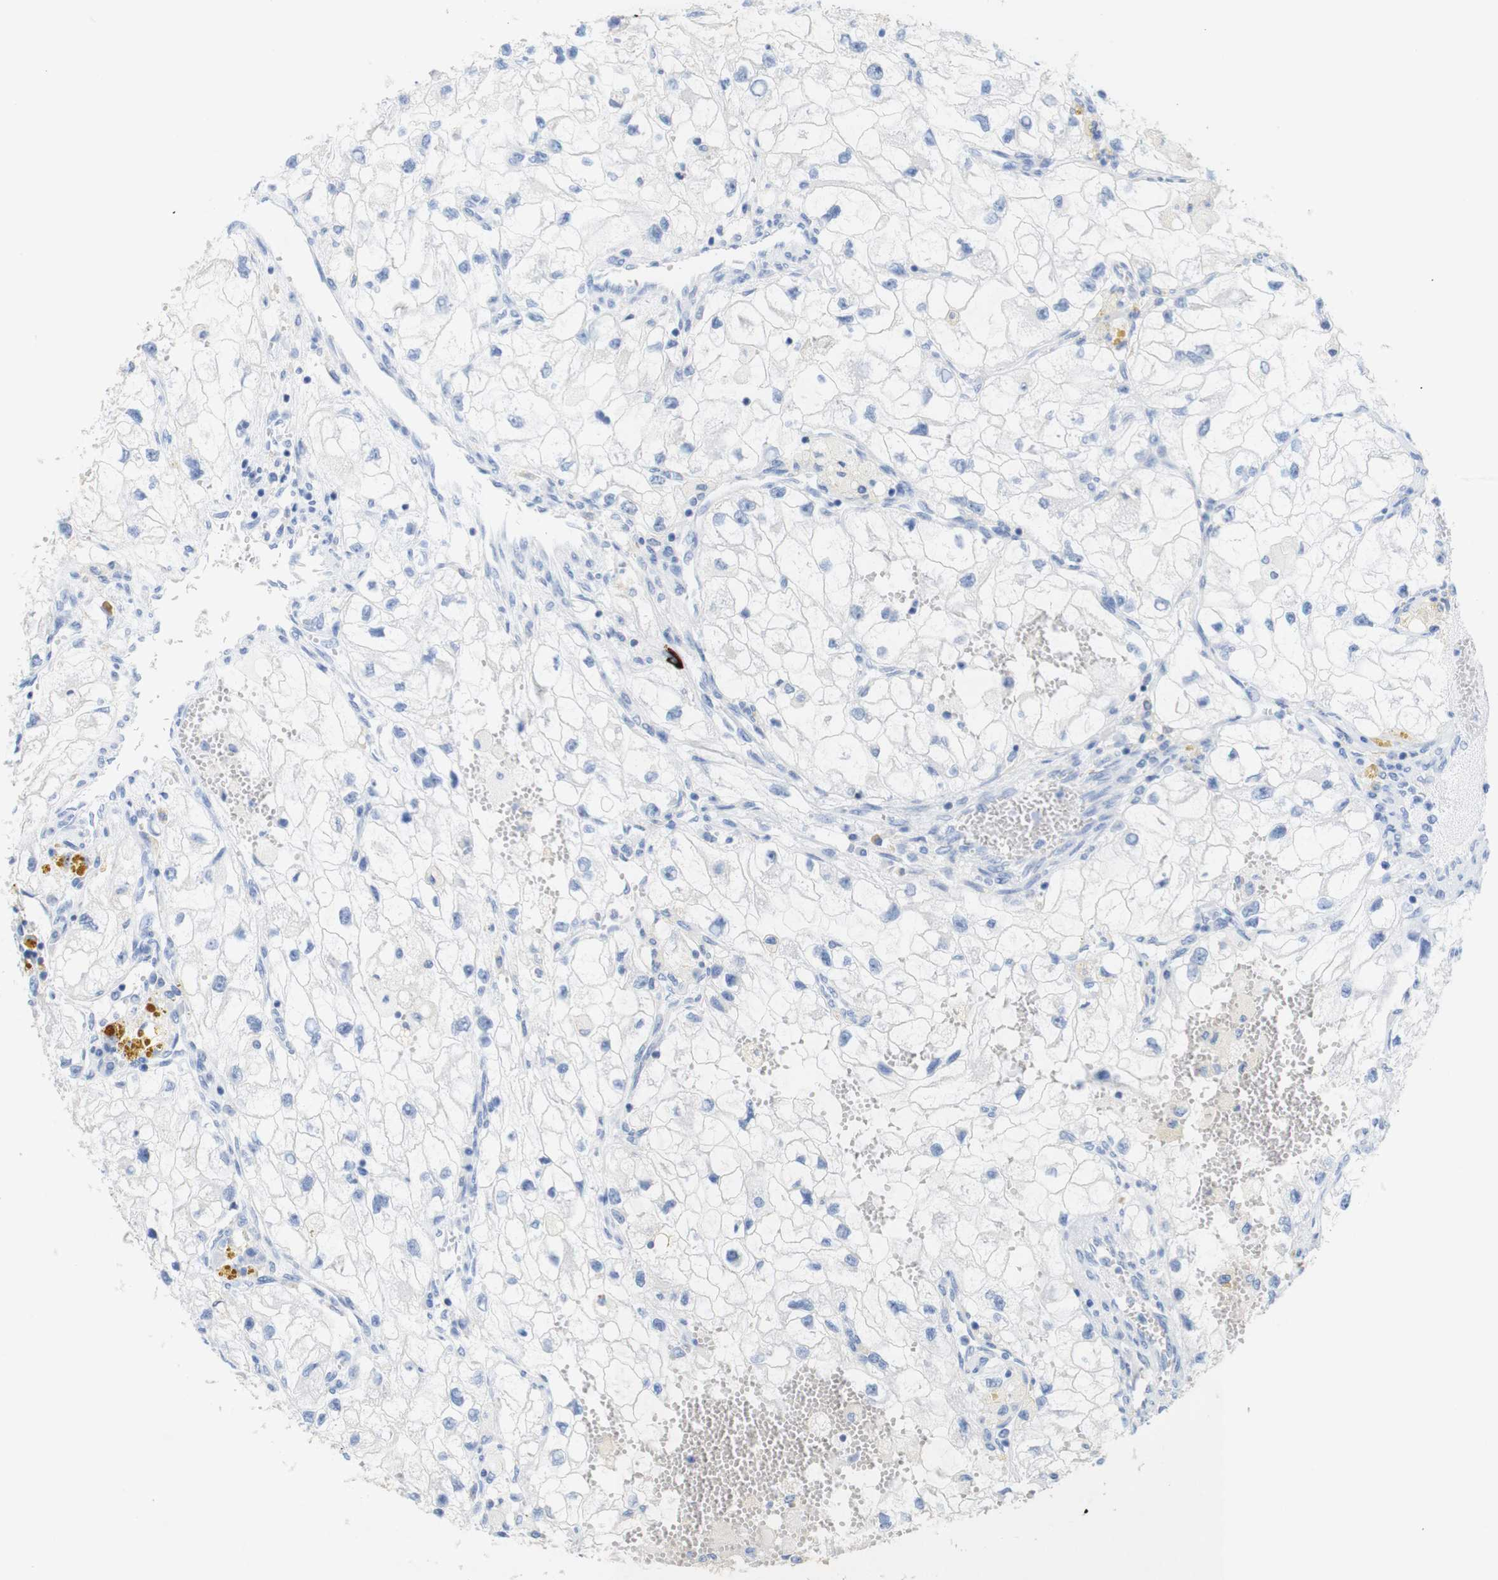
{"staining": {"intensity": "negative", "quantity": "none", "location": "none"}, "tissue": "renal cancer", "cell_type": "Tumor cells", "image_type": "cancer", "snomed": [{"axis": "morphology", "description": "Adenocarcinoma, NOS"}, {"axis": "topography", "description": "Kidney"}], "caption": "This is an immunohistochemistry (IHC) photomicrograph of renal cancer. There is no staining in tumor cells.", "gene": "LAG3", "patient": {"sex": "female", "age": 70}}